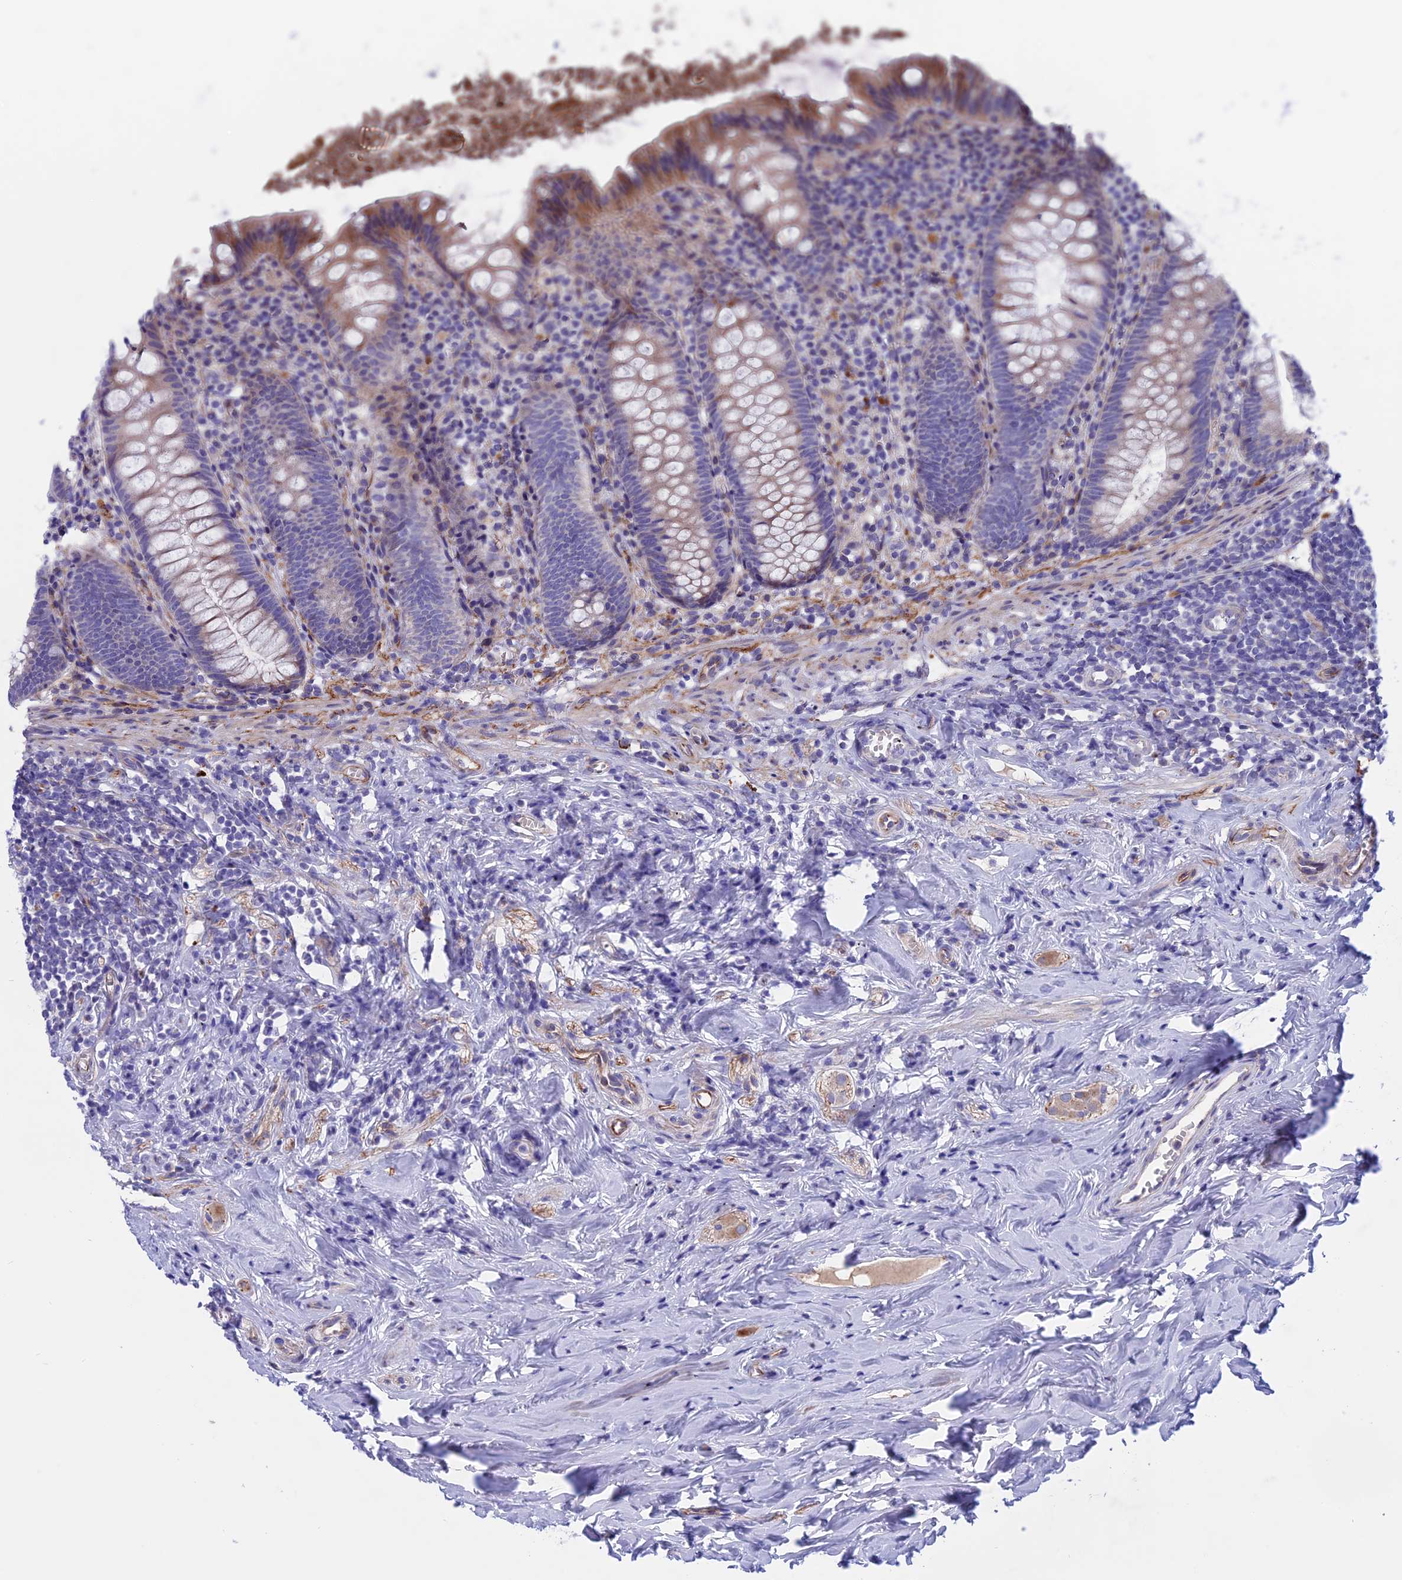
{"staining": {"intensity": "moderate", "quantity": "<25%", "location": "cytoplasmic/membranous"}, "tissue": "appendix", "cell_type": "Glandular cells", "image_type": "normal", "snomed": [{"axis": "morphology", "description": "Normal tissue, NOS"}, {"axis": "topography", "description": "Appendix"}], "caption": "Protein expression analysis of benign appendix shows moderate cytoplasmic/membranous positivity in about <25% of glandular cells.", "gene": "TMEM138", "patient": {"sex": "female", "age": 51}}